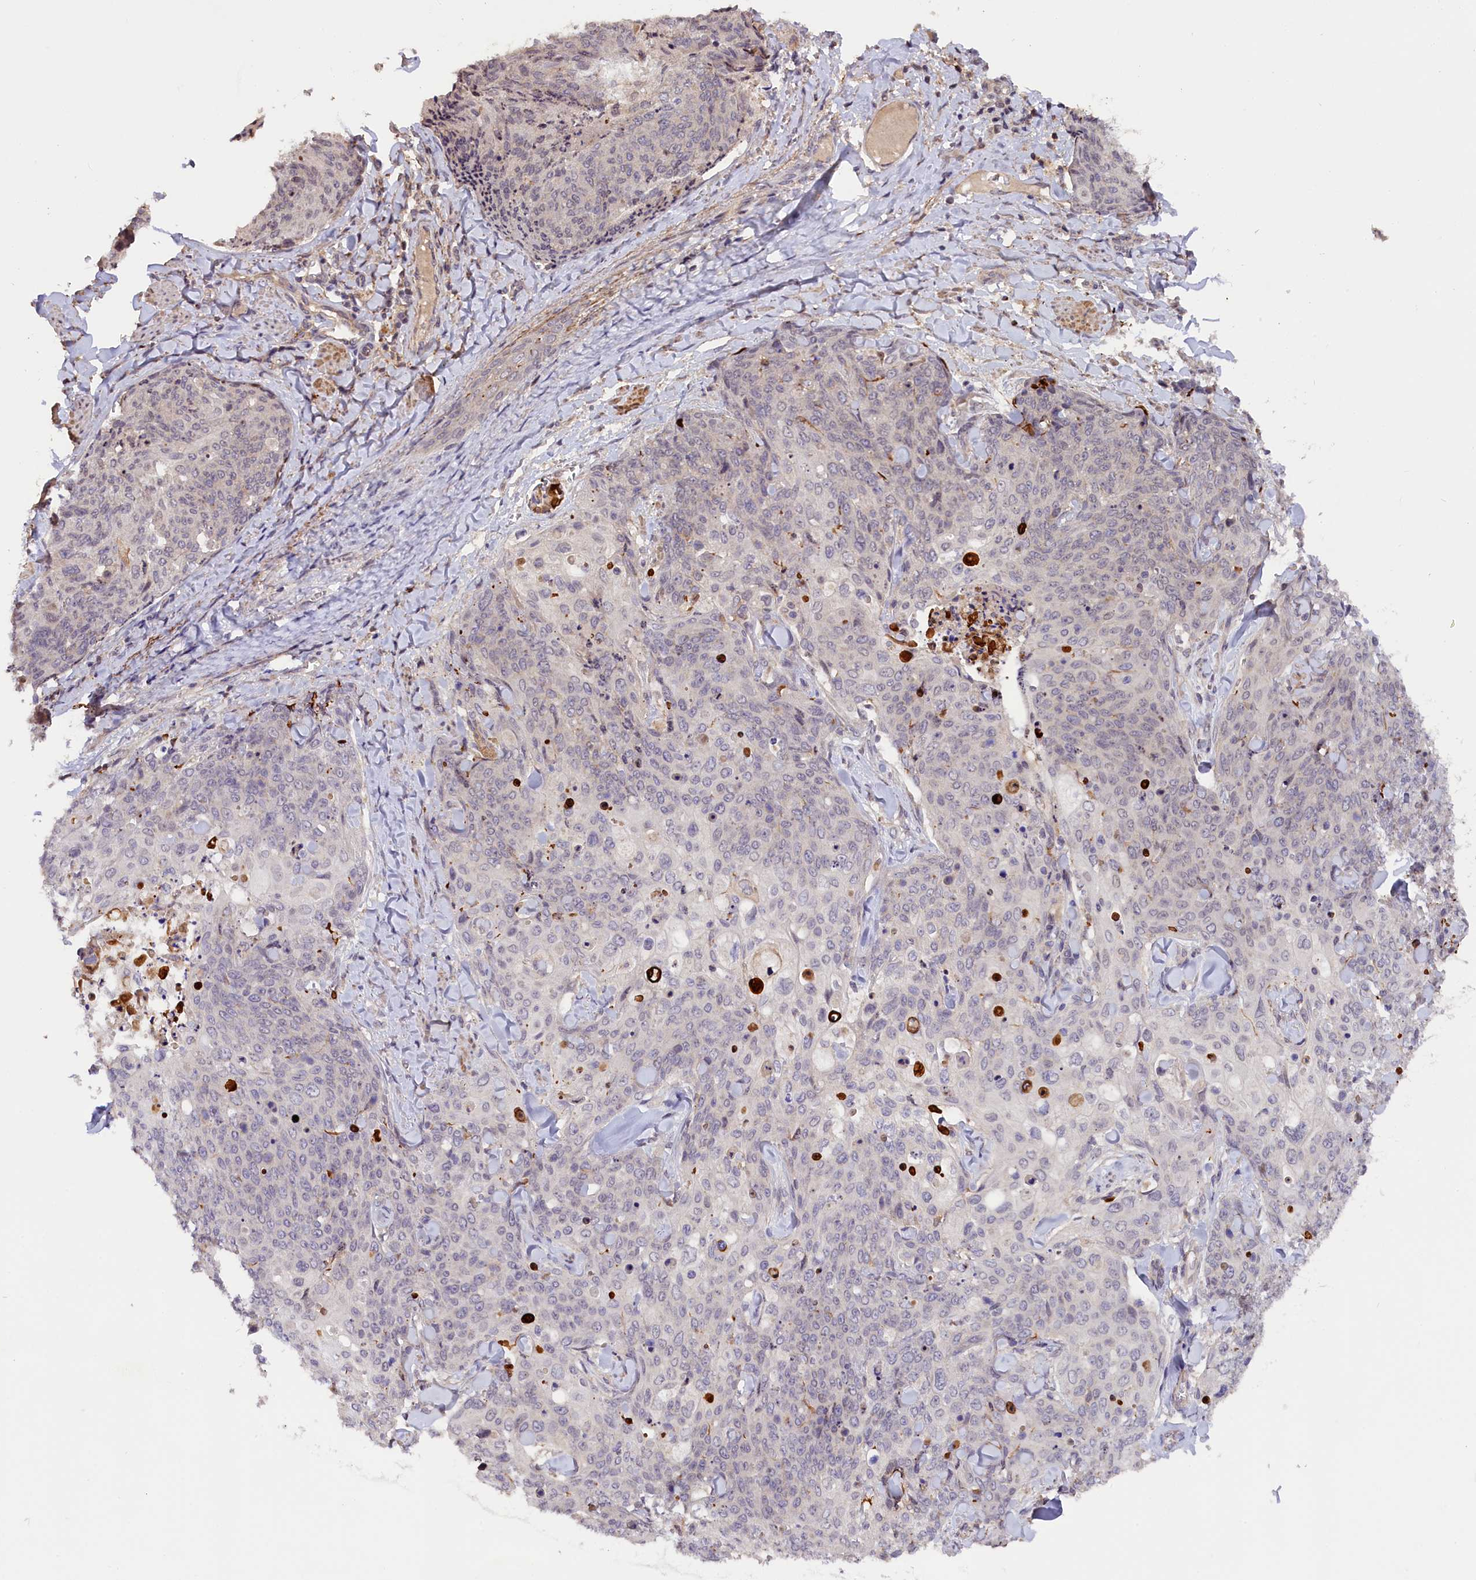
{"staining": {"intensity": "negative", "quantity": "none", "location": "none"}, "tissue": "skin cancer", "cell_type": "Tumor cells", "image_type": "cancer", "snomed": [{"axis": "morphology", "description": "Squamous cell carcinoma, NOS"}, {"axis": "topography", "description": "Skin"}, {"axis": "topography", "description": "Vulva"}], "caption": "Squamous cell carcinoma (skin) was stained to show a protein in brown. There is no significant staining in tumor cells.", "gene": "ZNF480", "patient": {"sex": "female", "age": 85}}